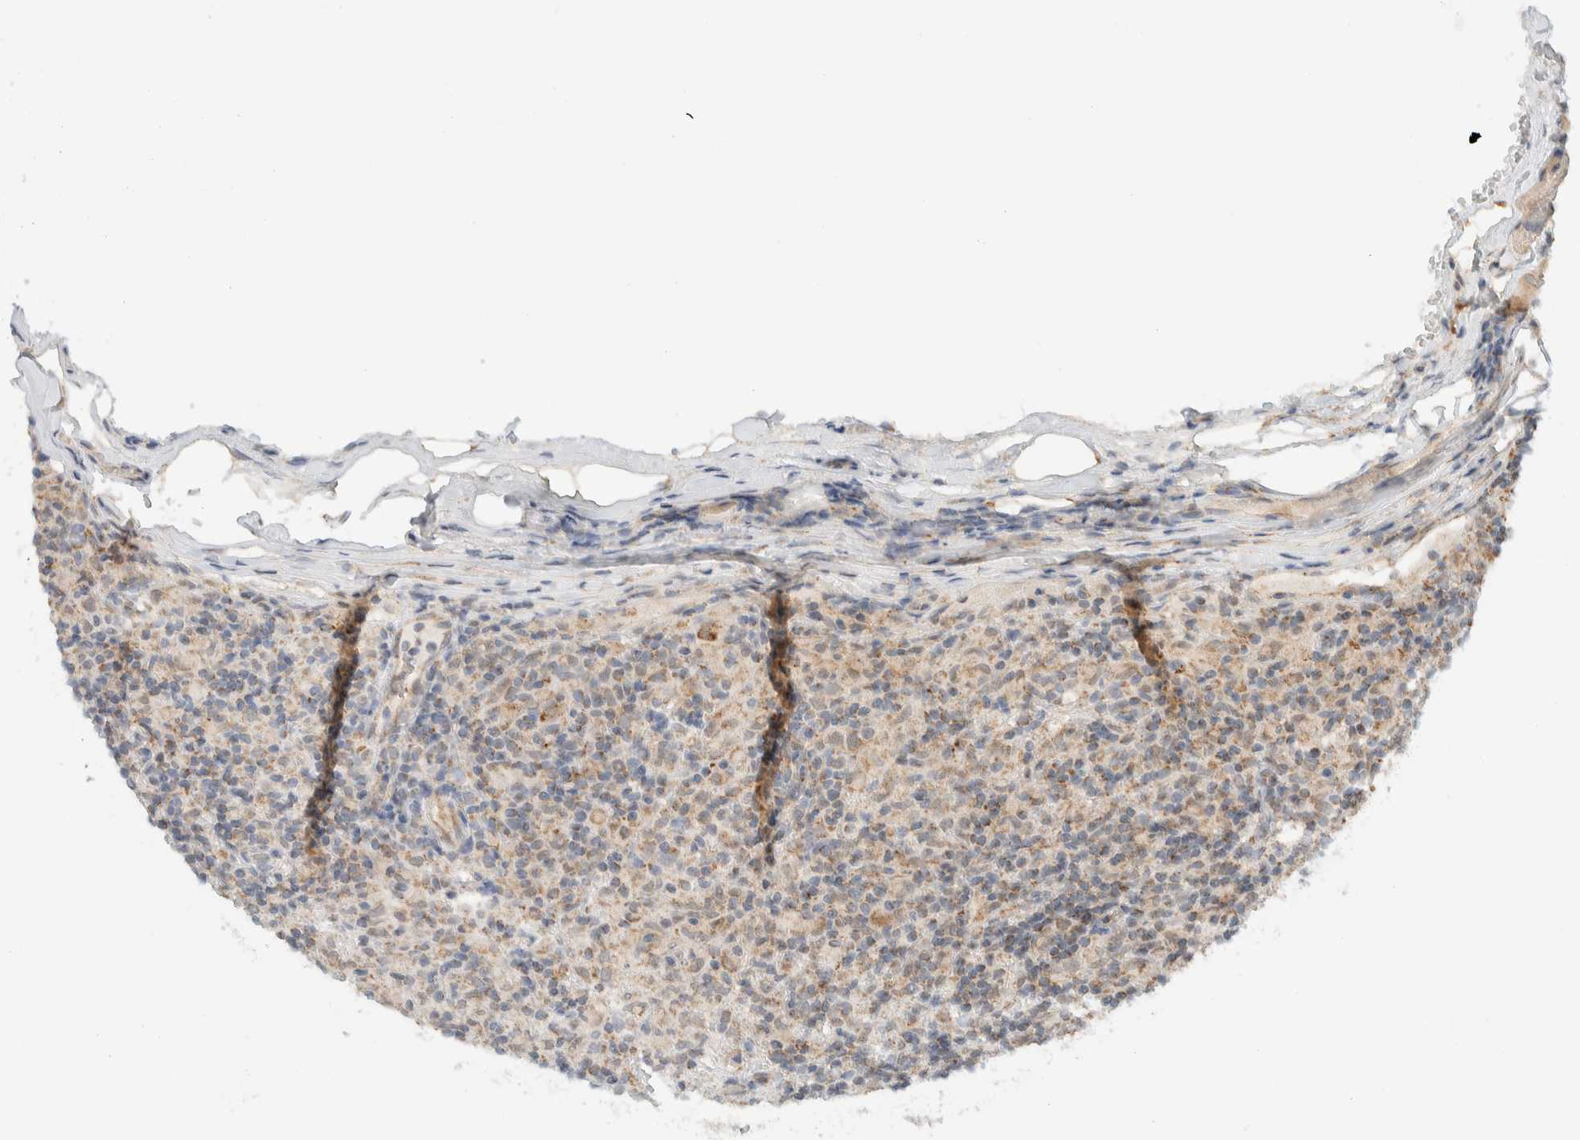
{"staining": {"intensity": "moderate", "quantity": ">75%", "location": "cytoplasmic/membranous"}, "tissue": "lymphoma", "cell_type": "Tumor cells", "image_type": "cancer", "snomed": [{"axis": "morphology", "description": "Hodgkin's disease, NOS"}, {"axis": "topography", "description": "Lymph node"}], "caption": "DAB (3,3'-diaminobenzidine) immunohistochemical staining of Hodgkin's disease displays moderate cytoplasmic/membranous protein staining in about >75% of tumor cells.", "gene": "MRPL41", "patient": {"sex": "male", "age": 70}}